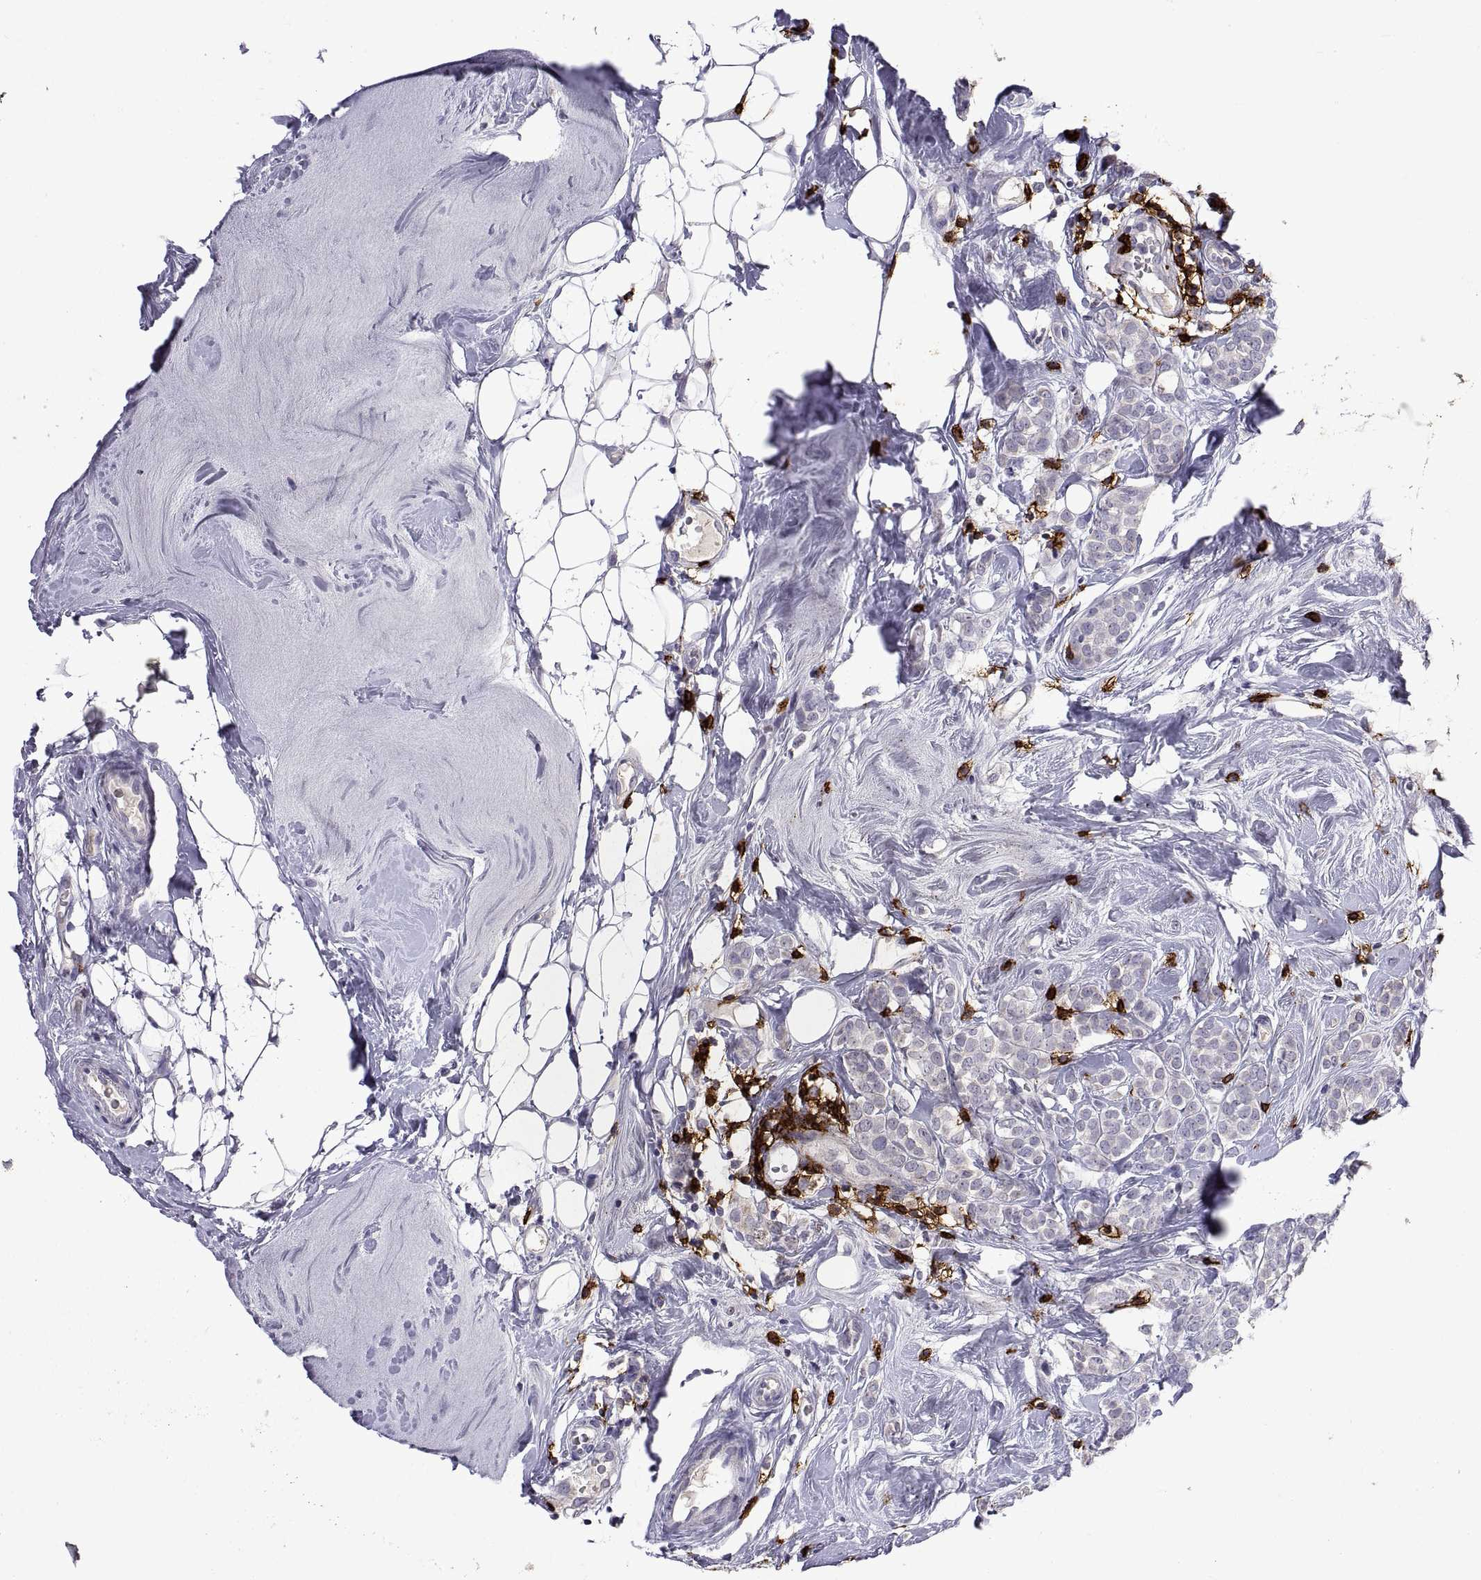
{"staining": {"intensity": "negative", "quantity": "none", "location": "none"}, "tissue": "breast cancer", "cell_type": "Tumor cells", "image_type": "cancer", "snomed": [{"axis": "morphology", "description": "Lobular carcinoma"}, {"axis": "topography", "description": "Breast"}], "caption": "Immunohistochemical staining of breast lobular carcinoma shows no significant positivity in tumor cells. (DAB immunohistochemistry (IHC), high magnification).", "gene": "MS4A1", "patient": {"sex": "female", "age": 49}}